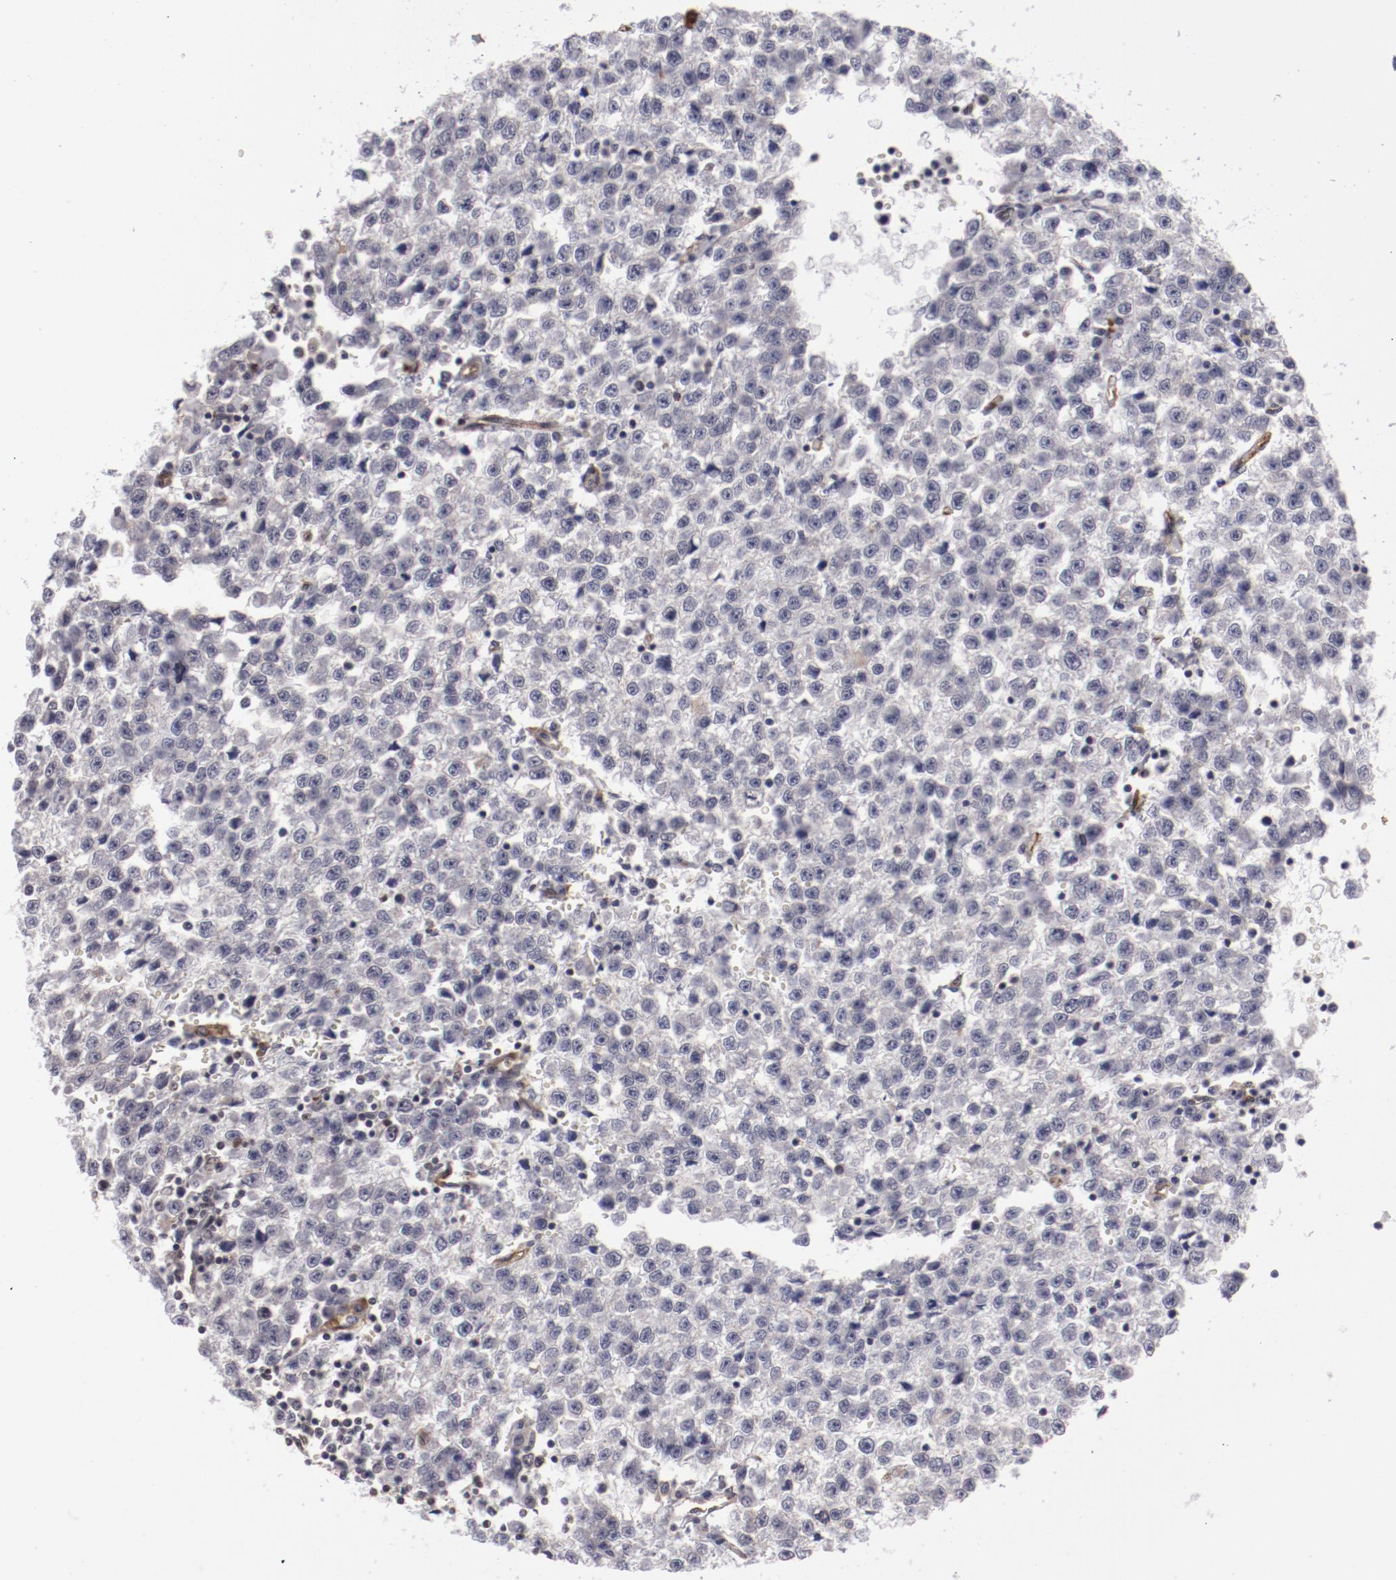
{"staining": {"intensity": "negative", "quantity": "none", "location": "none"}, "tissue": "testis cancer", "cell_type": "Tumor cells", "image_type": "cancer", "snomed": [{"axis": "morphology", "description": "Seminoma, NOS"}, {"axis": "topography", "description": "Testis"}], "caption": "The micrograph displays no staining of tumor cells in testis cancer (seminoma).", "gene": "LEF1", "patient": {"sex": "male", "age": 35}}